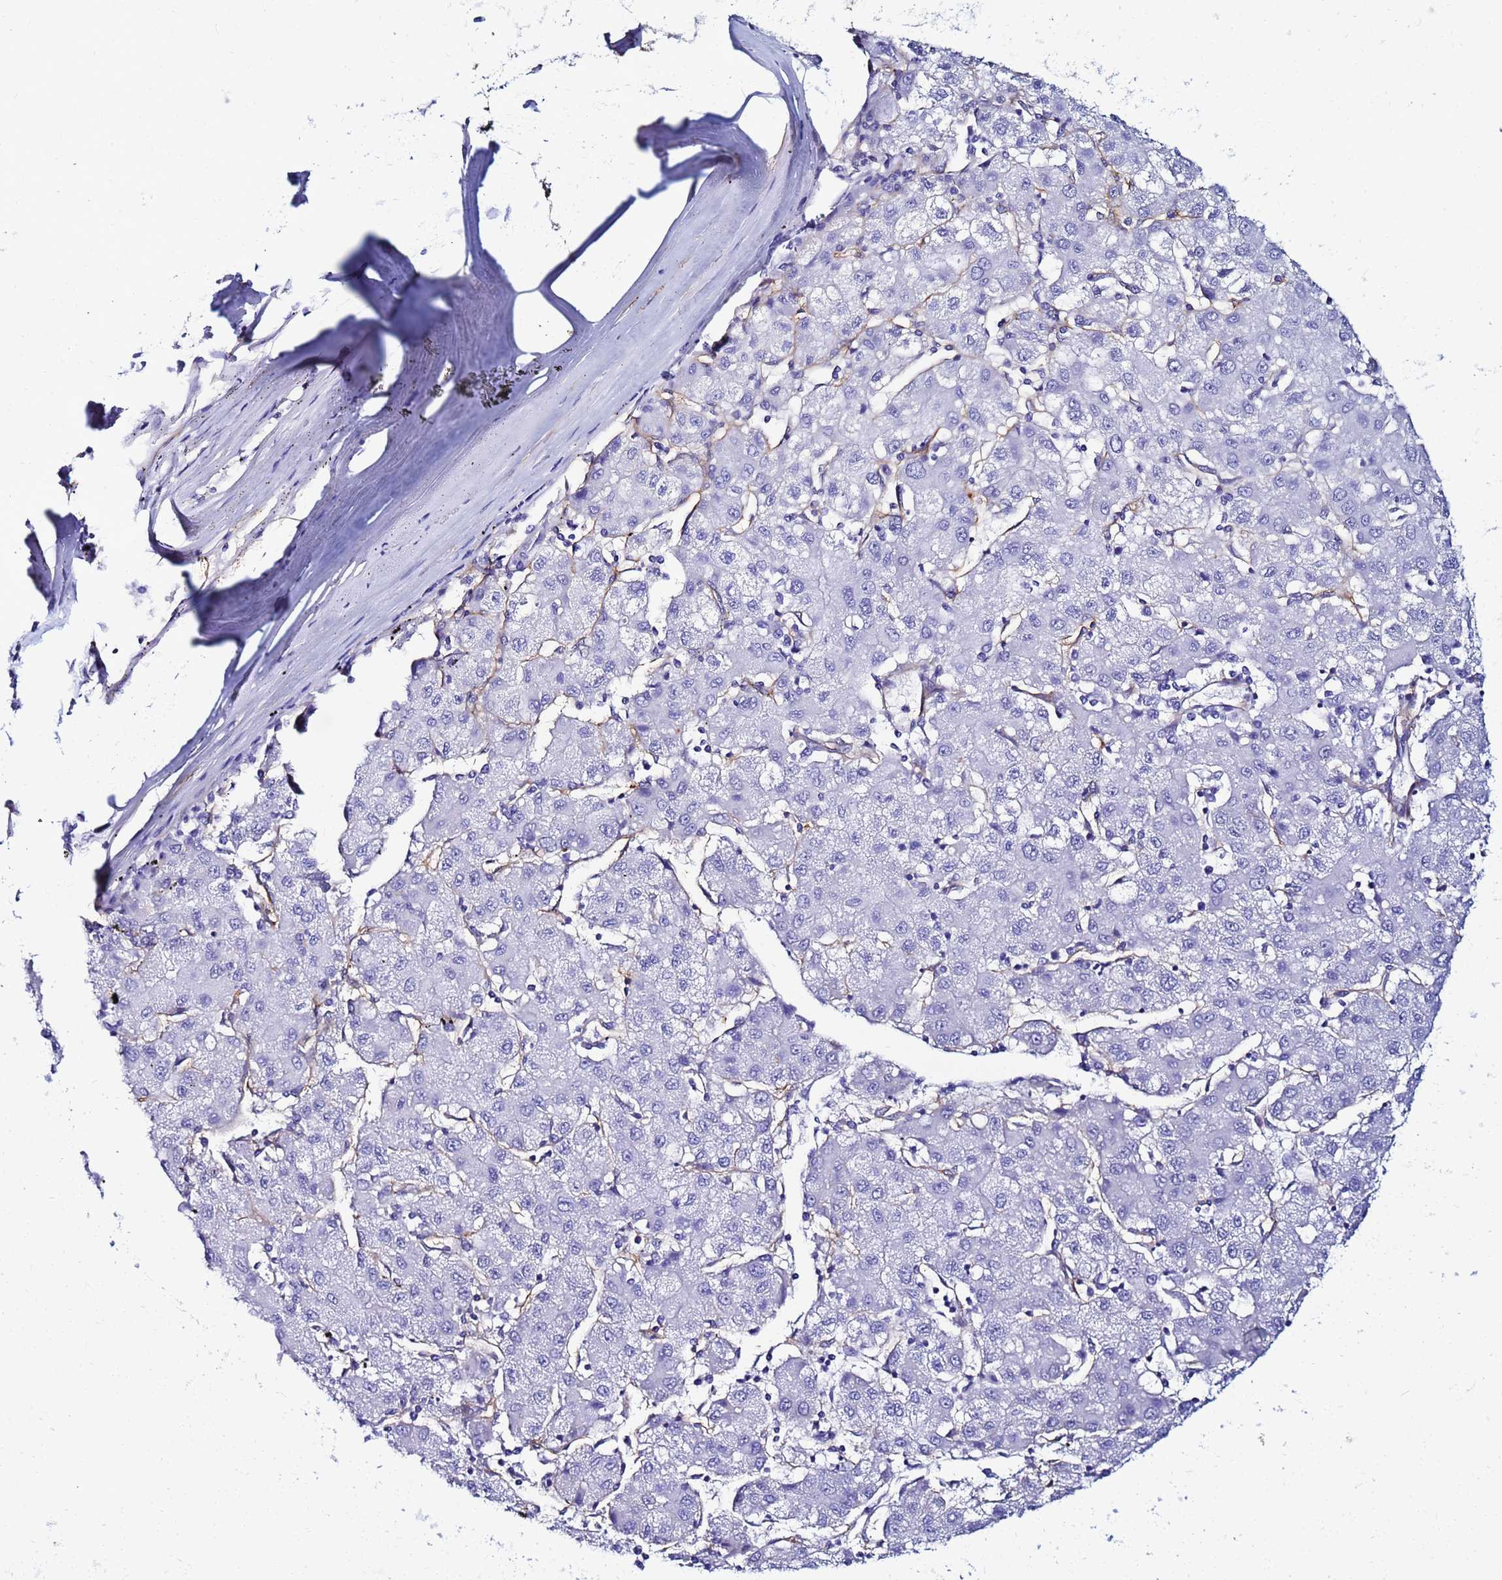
{"staining": {"intensity": "negative", "quantity": "none", "location": "none"}, "tissue": "liver cancer", "cell_type": "Tumor cells", "image_type": "cancer", "snomed": [{"axis": "morphology", "description": "Carcinoma, Hepatocellular, NOS"}, {"axis": "topography", "description": "Liver"}], "caption": "Immunohistochemistry (IHC) of hepatocellular carcinoma (liver) demonstrates no expression in tumor cells.", "gene": "DEFB104A", "patient": {"sex": "male", "age": 72}}